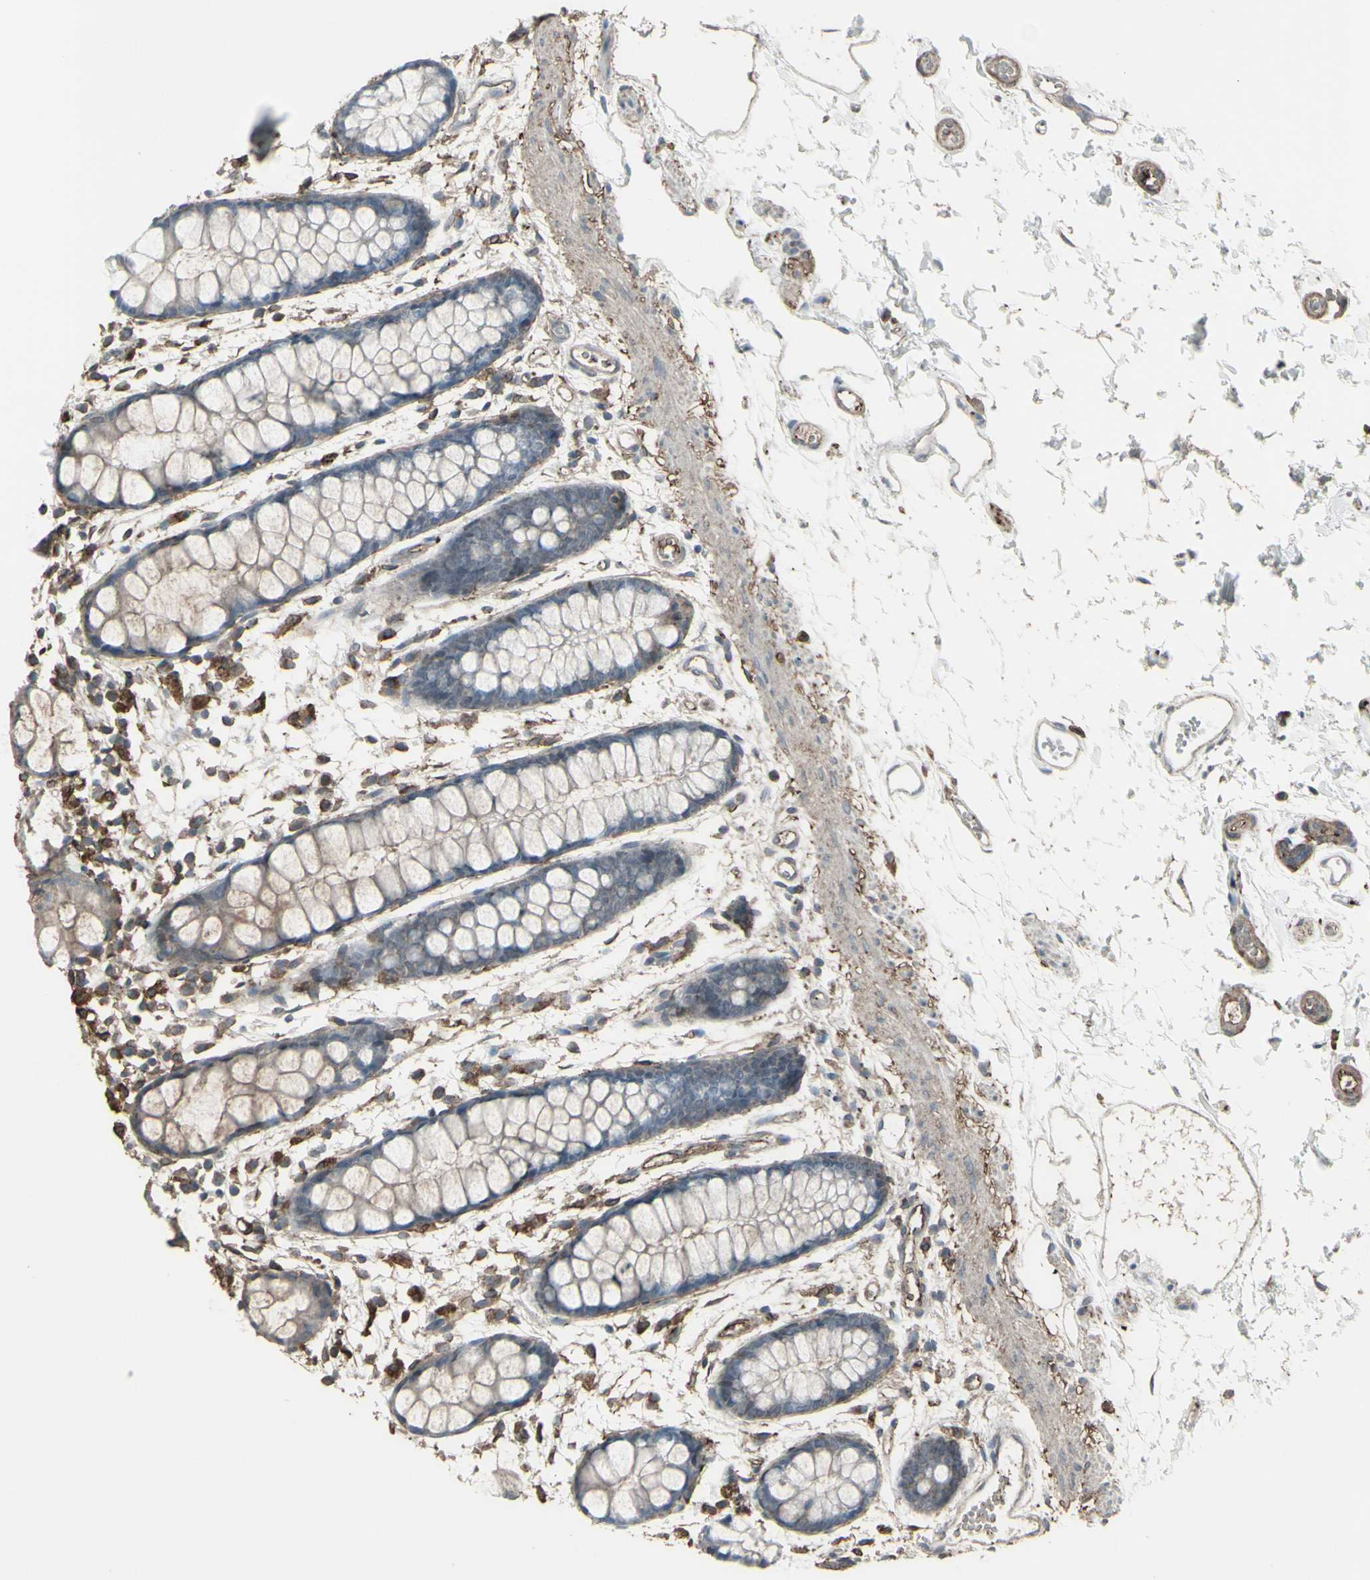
{"staining": {"intensity": "weak", "quantity": "25%-75%", "location": "cytoplasmic/membranous"}, "tissue": "rectum", "cell_type": "Glandular cells", "image_type": "normal", "snomed": [{"axis": "morphology", "description": "Normal tissue, NOS"}, {"axis": "topography", "description": "Rectum"}], "caption": "Human rectum stained with a brown dye exhibits weak cytoplasmic/membranous positive staining in about 25%-75% of glandular cells.", "gene": "SMO", "patient": {"sex": "female", "age": 66}}